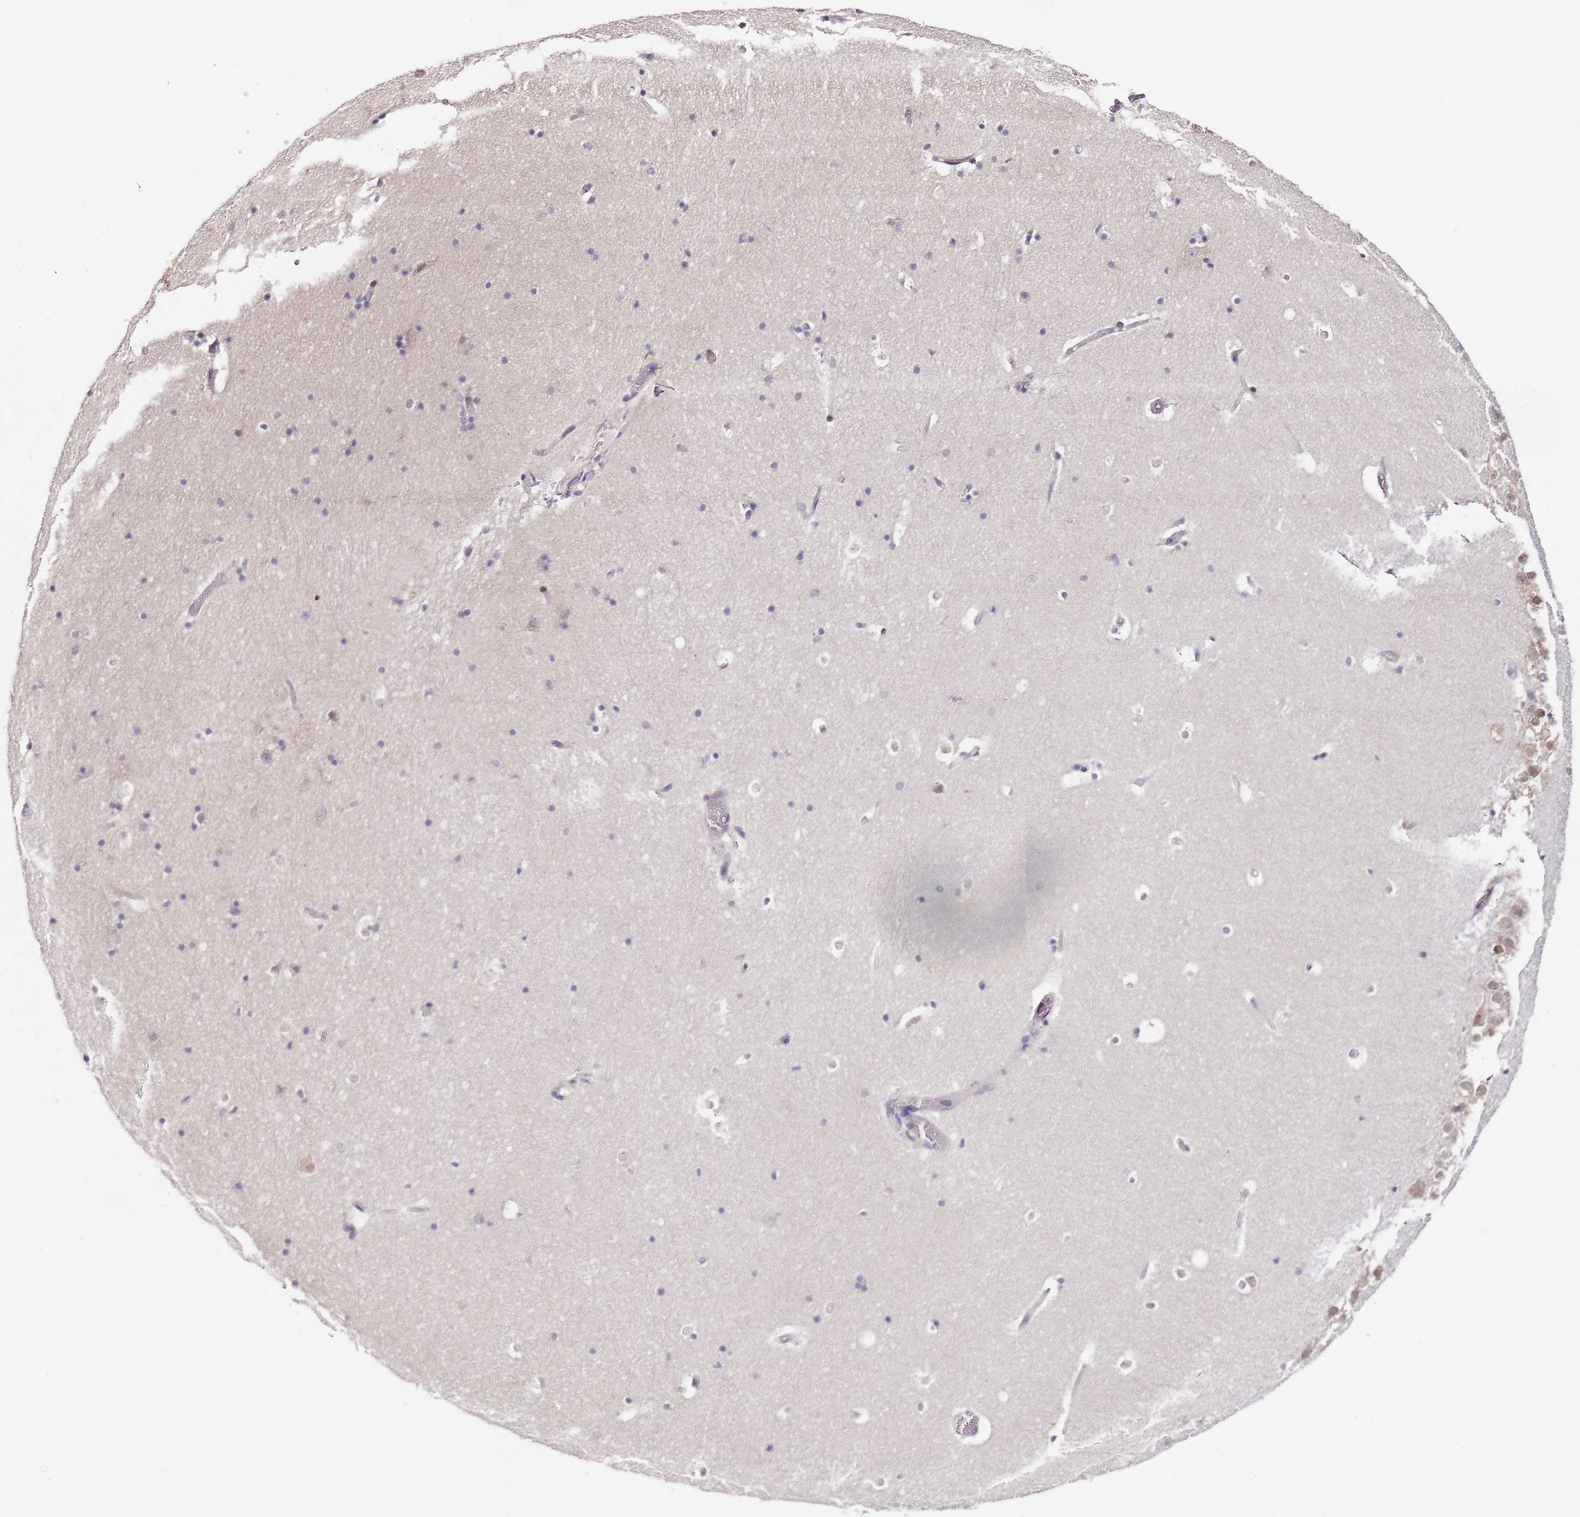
{"staining": {"intensity": "negative", "quantity": "none", "location": "none"}, "tissue": "hippocampus", "cell_type": "Glial cells", "image_type": "normal", "snomed": [{"axis": "morphology", "description": "Normal tissue, NOS"}, {"axis": "topography", "description": "Hippocampus"}], "caption": "Immunohistochemical staining of unremarkable hippocampus displays no significant expression in glial cells.", "gene": "TBC1D9", "patient": {"sex": "female", "age": 52}}